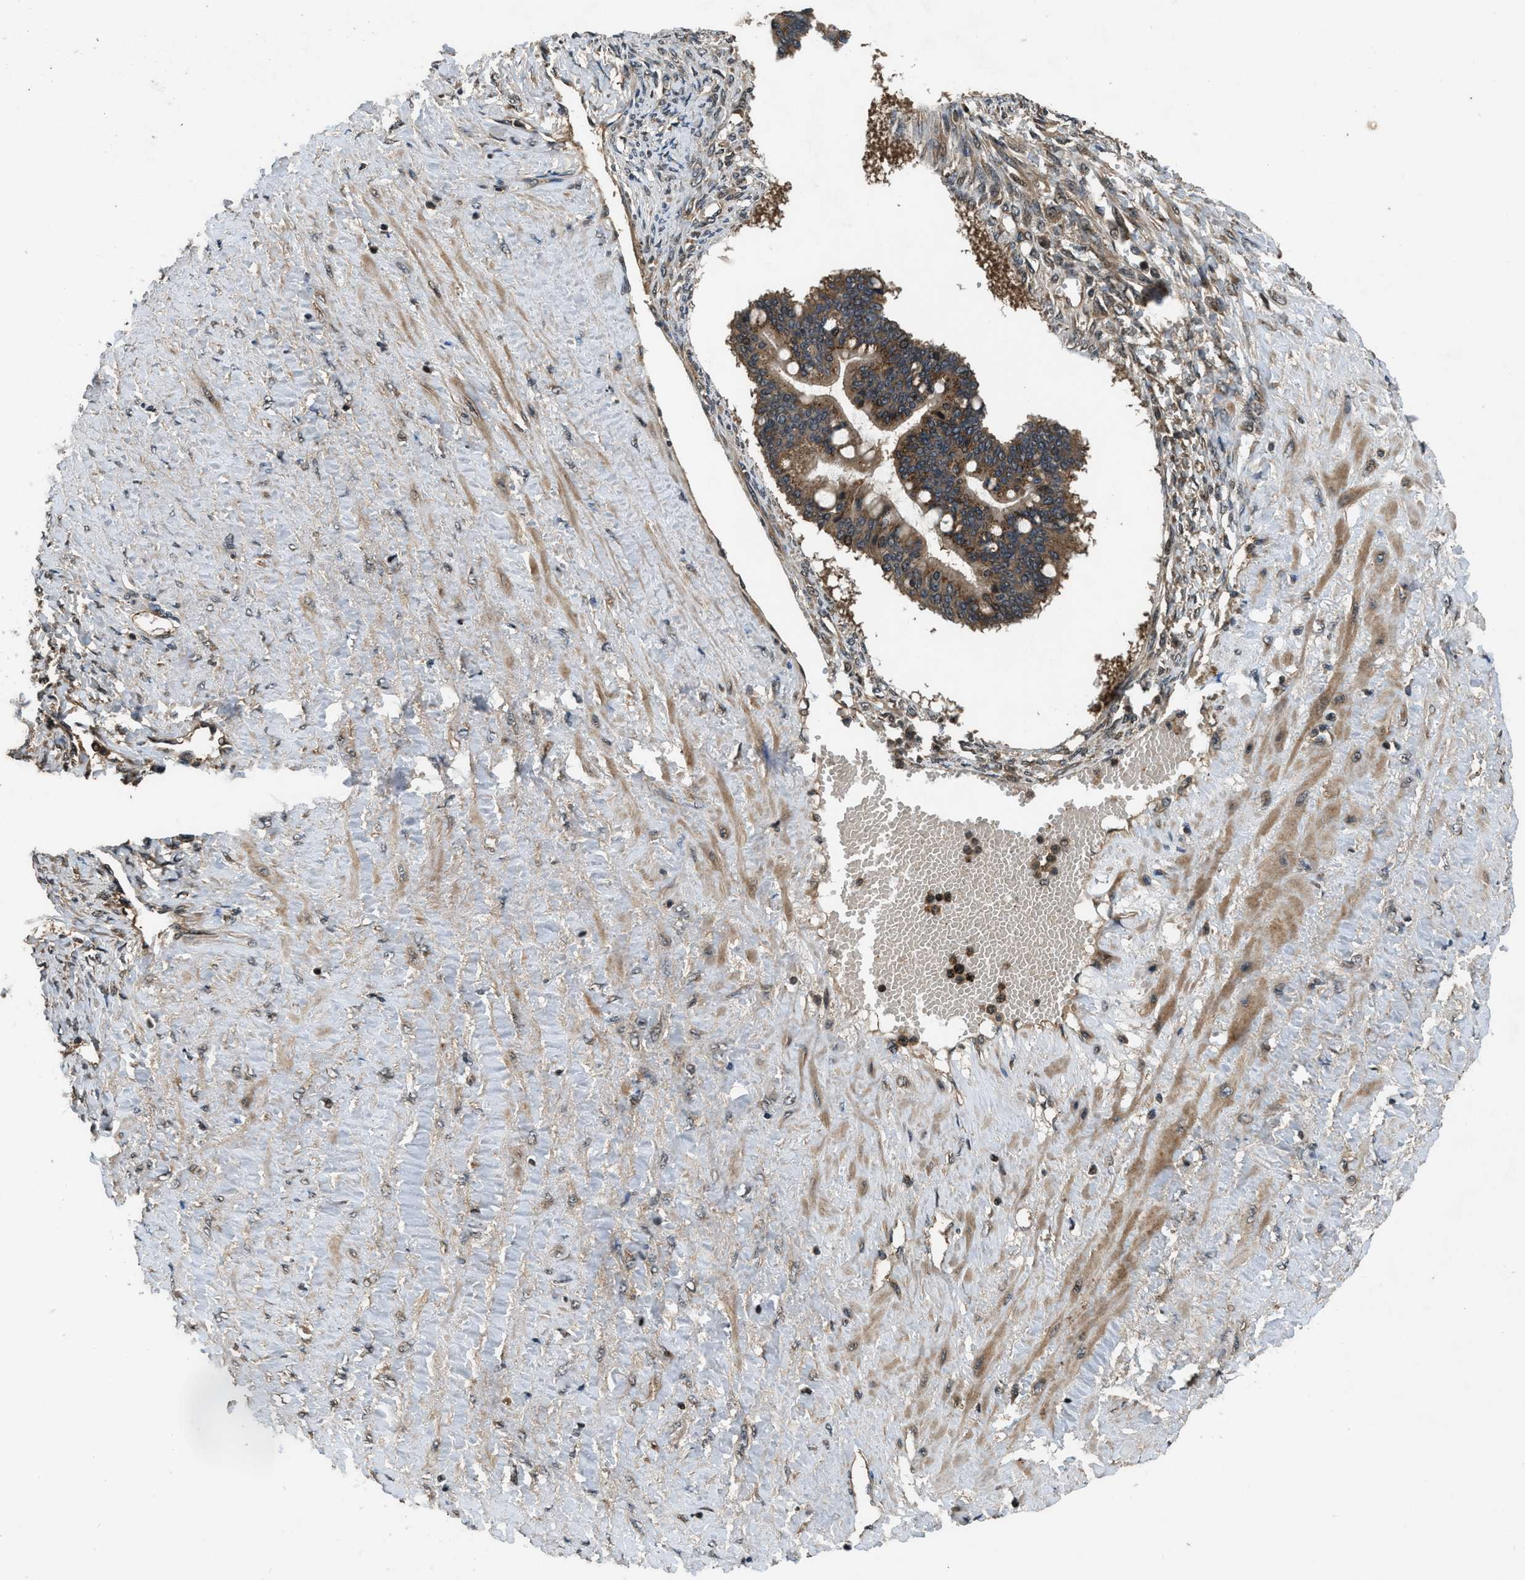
{"staining": {"intensity": "moderate", "quantity": ">75%", "location": "cytoplasmic/membranous"}, "tissue": "ovarian cancer", "cell_type": "Tumor cells", "image_type": "cancer", "snomed": [{"axis": "morphology", "description": "Cystadenocarcinoma, mucinous, NOS"}, {"axis": "topography", "description": "Ovary"}], "caption": "High-power microscopy captured an immunohistochemistry photomicrograph of mucinous cystadenocarcinoma (ovarian), revealing moderate cytoplasmic/membranous positivity in about >75% of tumor cells. The staining is performed using DAB (3,3'-diaminobenzidine) brown chromogen to label protein expression. The nuclei are counter-stained blue using hematoxylin.", "gene": "RPS6KB1", "patient": {"sex": "female", "age": 73}}